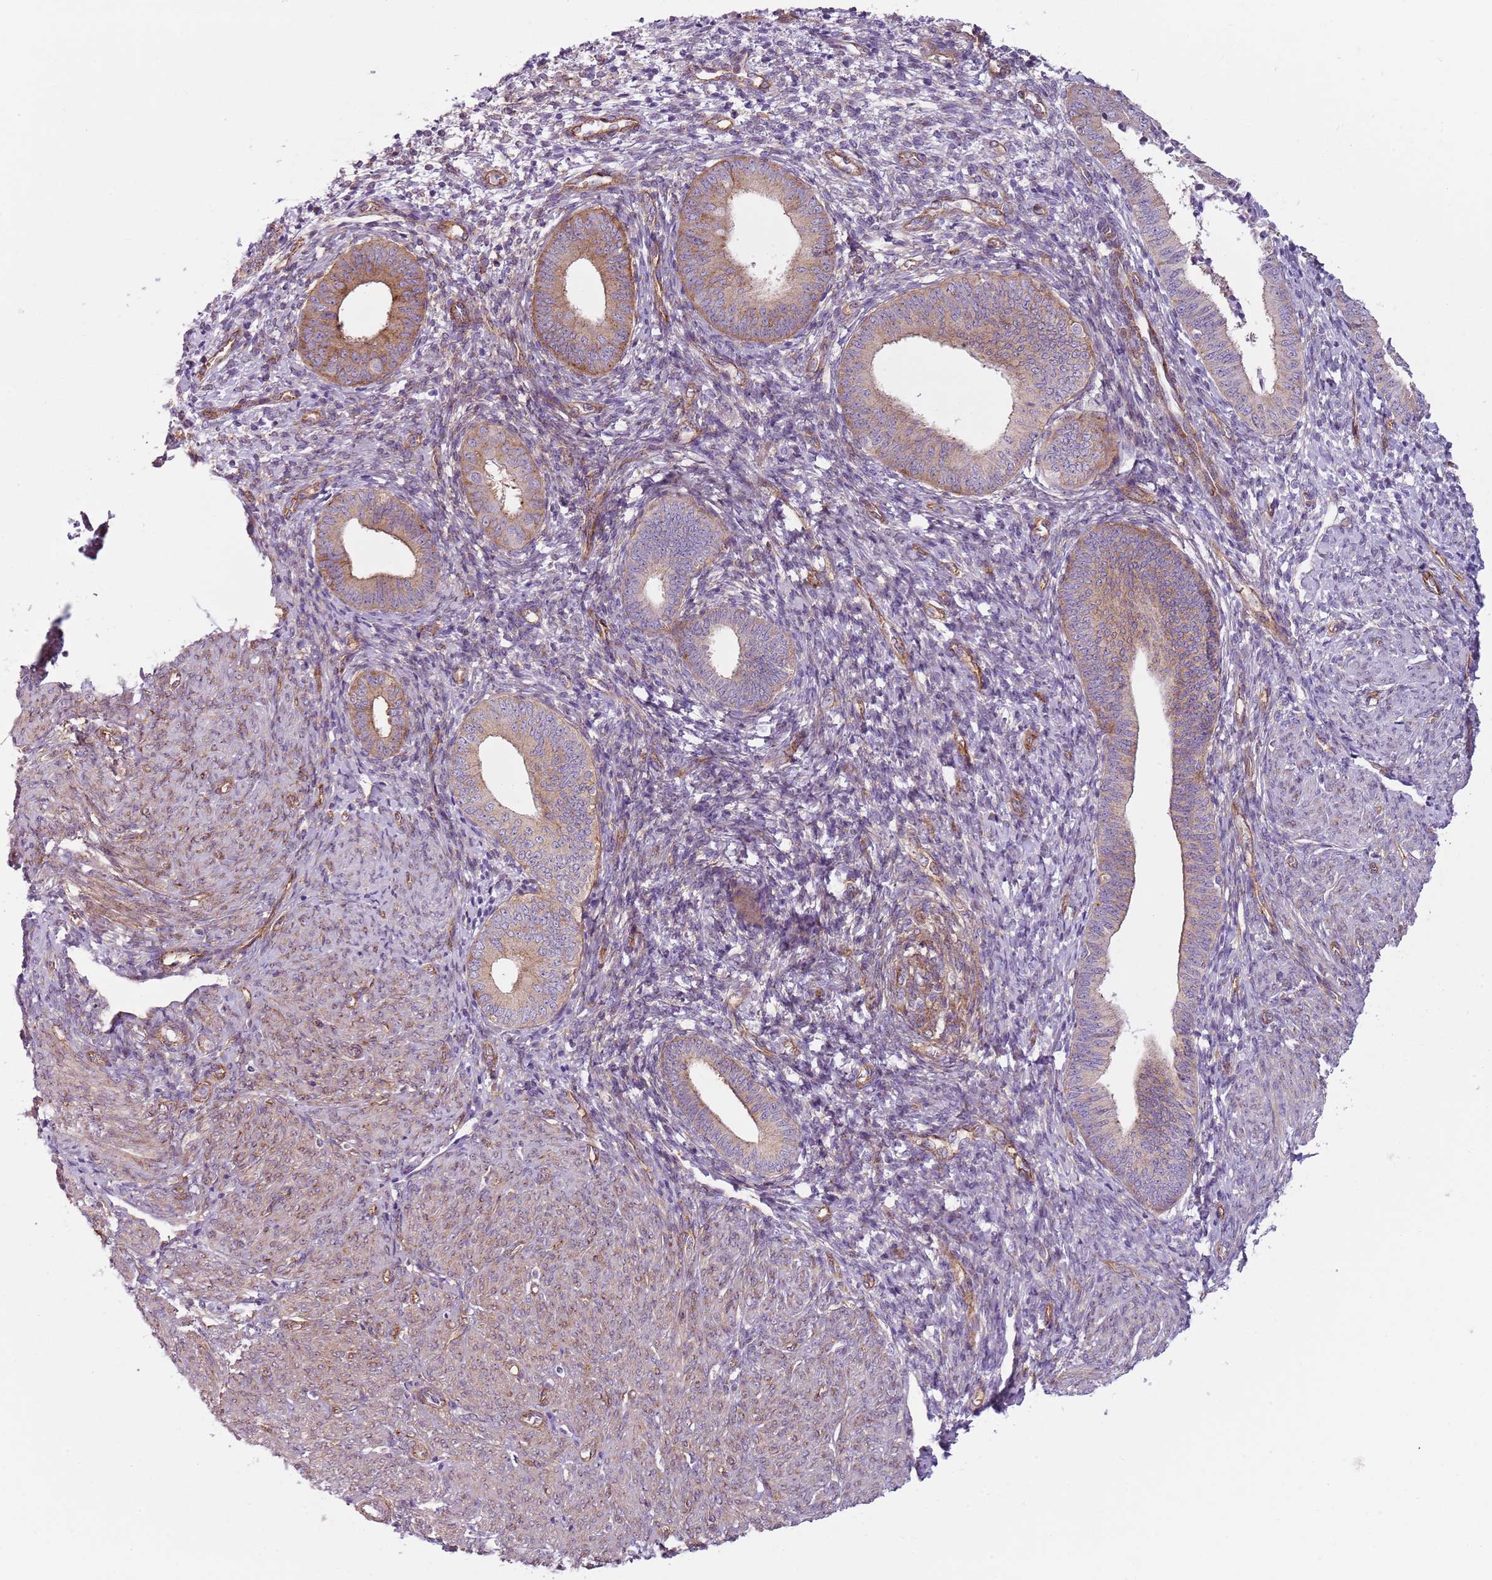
{"staining": {"intensity": "strong", "quantity": "25%-75%", "location": "cytoplasmic/membranous"}, "tissue": "endometrial cancer", "cell_type": "Tumor cells", "image_type": "cancer", "snomed": [{"axis": "morphology", "description": "Adenocarcinoma, NOS"}, {"axis": "topography", "description": "Endometrium"}], "caption": "Protein staining exhibits strong cytoplasmic/membranous positivity in about 25%-75% of tumor cells in endometrial adenocarcinoma.", "gene": "SNX1", "patient": {"sex": "female", "age": 79}}